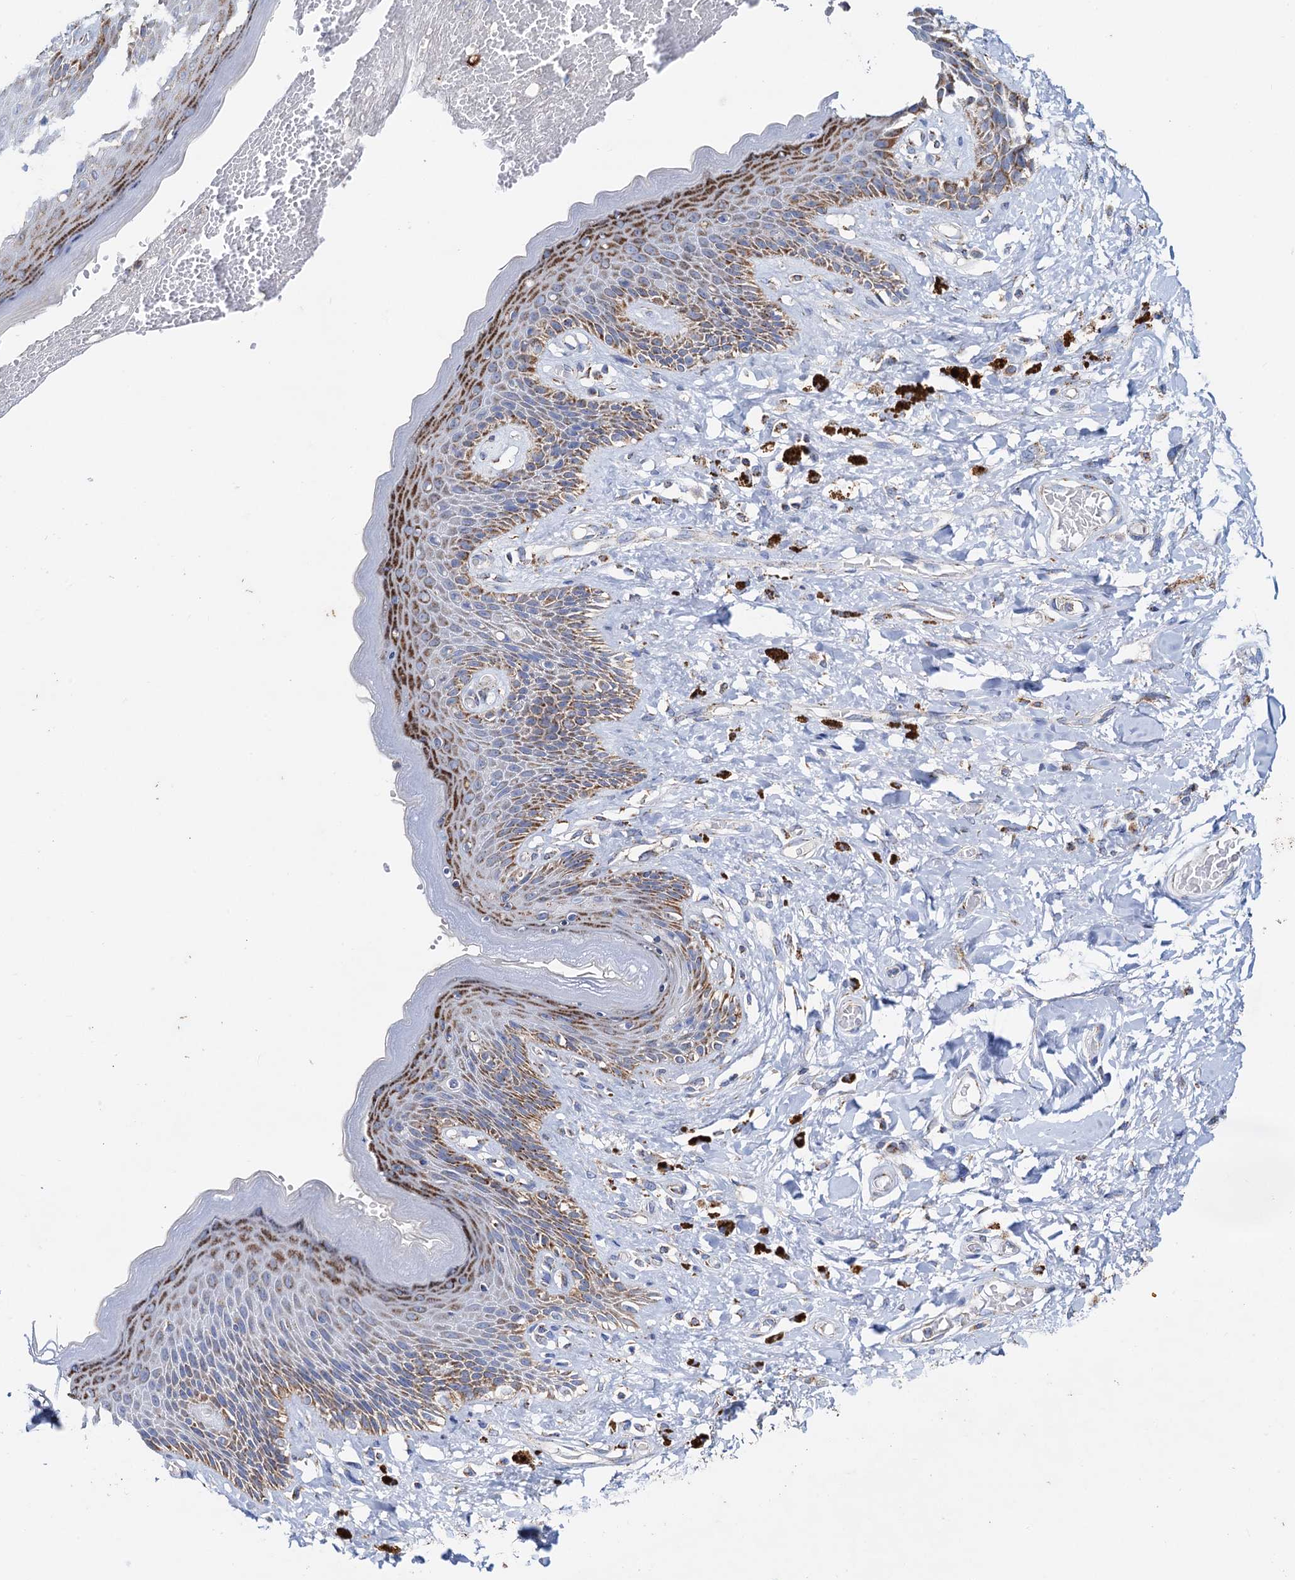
{"staining": {"intensity": "moderate", "quantity": ">75%", "location": "cytoplasmic/membranous"}, "tissue": "skin", "cell_type": "Epidermal cells", "image_type": "normal", "snomed": [{"axis": "morphology", "description": "Normal tissue, NOS"}, {"axis": "topography", "description": "Anal"}], "caption": "This histopathology image reveals IHC staining of unremarkable human skin, with medium moderate cytoplasmic/membranous positivity in approximately >75% of epidermal cells.", "gene": "C2CD3", "patient": {"sex": "female", "age": 78}}